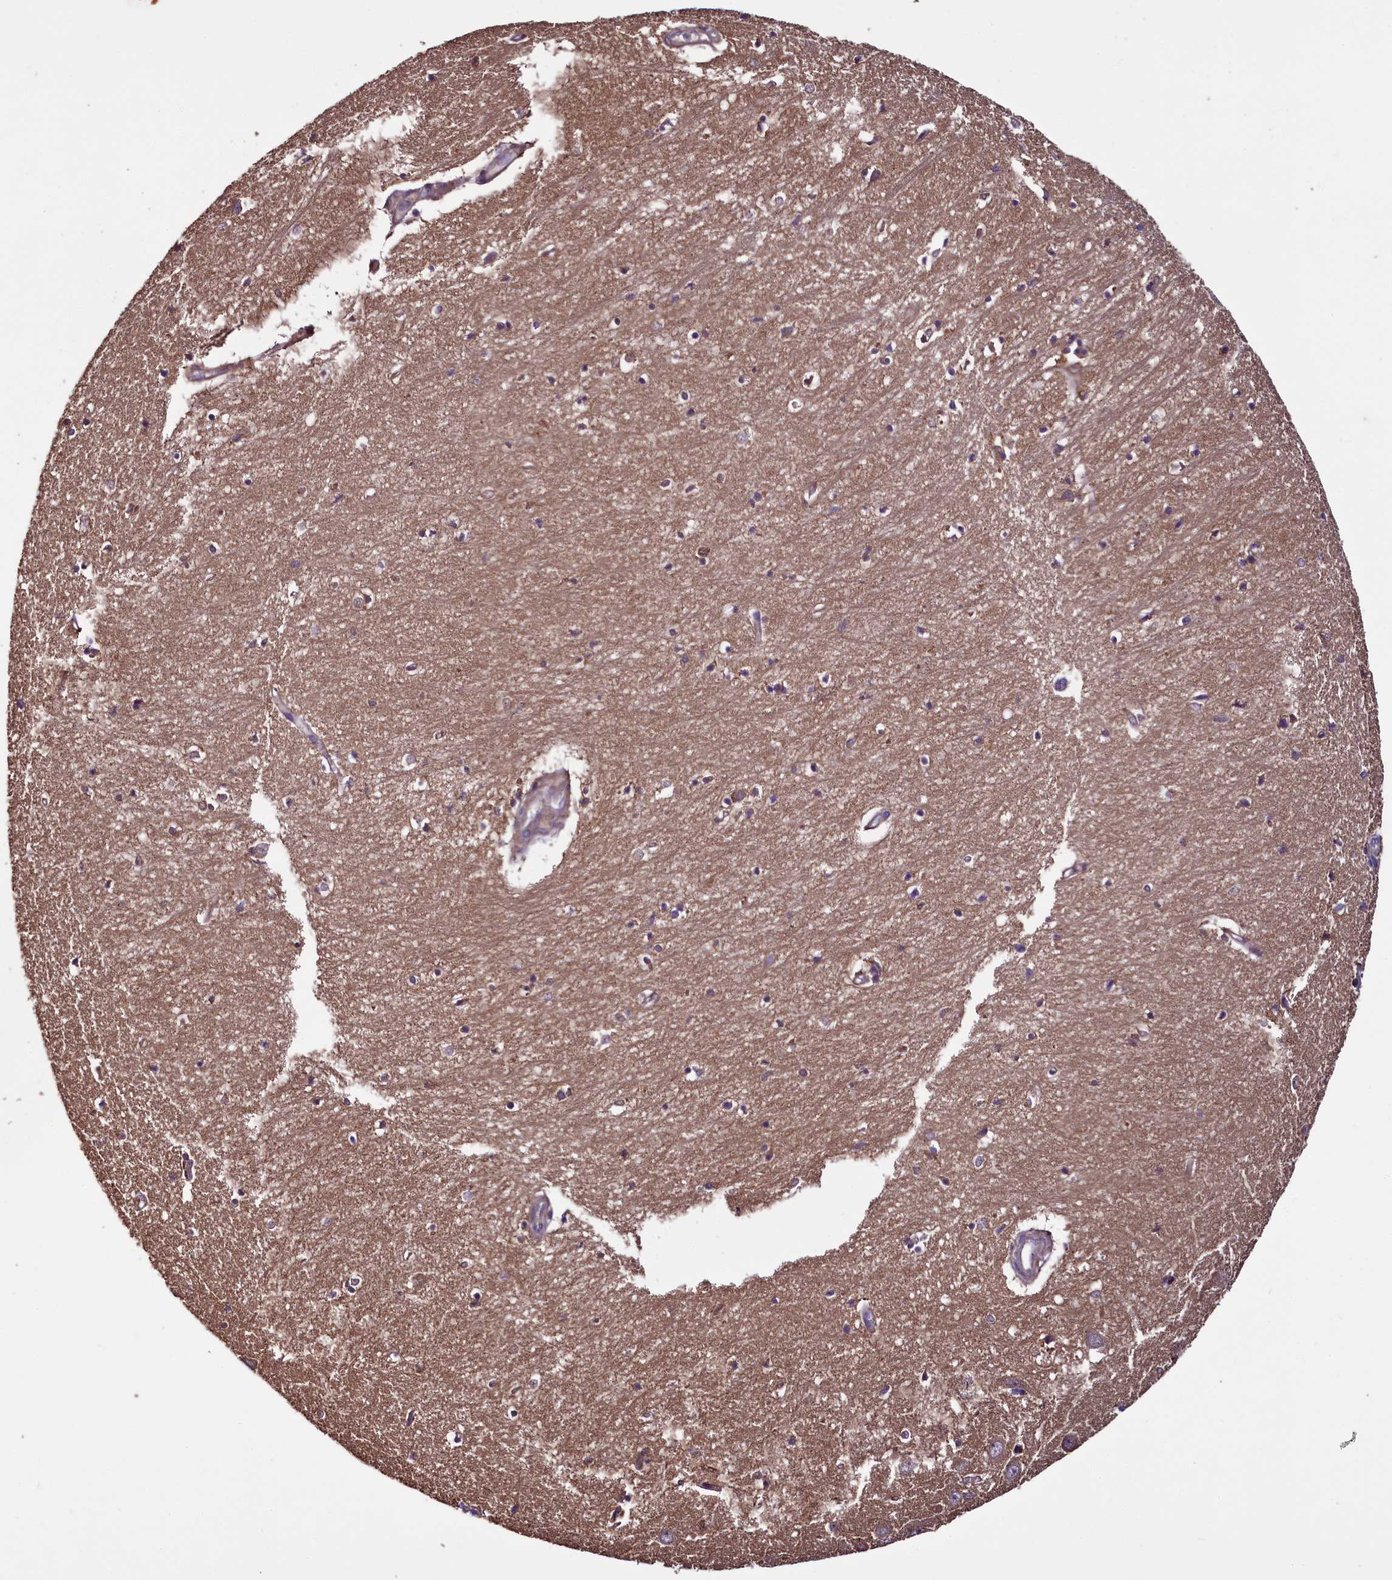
{"staining": {"intensity": "negative", "quantity": "none", "location": "none"}, "tissue": "hippocampus", "cell_type": "Glial cells", "image_type": "normal", "snomed": [{"axis": "morphology", "description": "Normal tissue, NOS"}, {"axis": "topography", "description": "Hippocampus"}], "caption": "Immunohistochemistry (IHC) histopathology image of benign hippocampus: human hippocampus stained with DAB demonstrates no significant protein staining in glial cells.", "gene": "RPUSD2", "patient": {"sex": "female", "age": 64}}